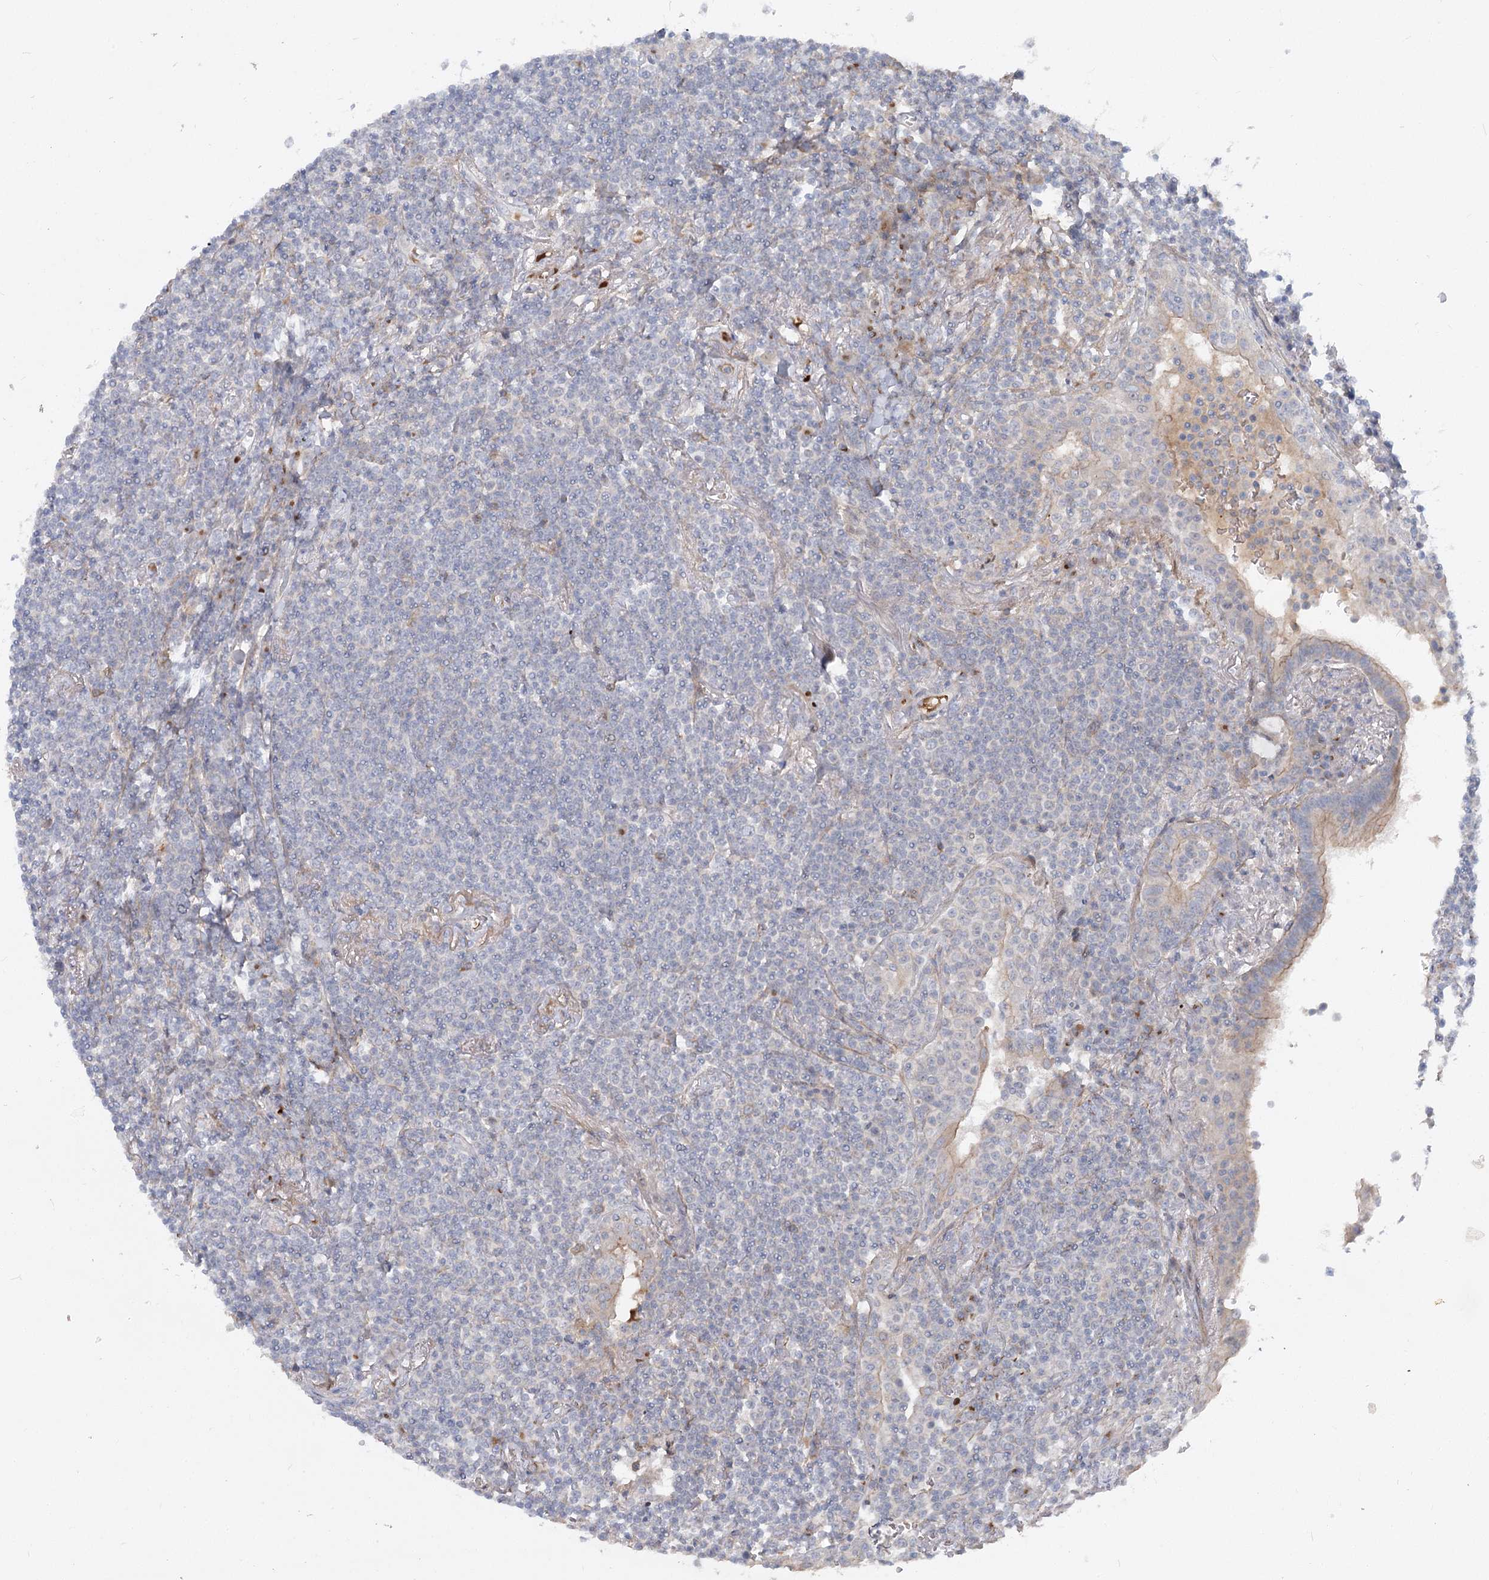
{"staining": {"intensity": "negative", "quantity": "none", "location": "none"}, "tissue": "lymphoma", "cell_type": "Tumor cells", "image_type": "cancer", "snomed": [{"axis": "morphology", "description": "Malignant lymphoma, non-Hodgkin's type, Low grade"}, {"axis": "topography", "description": "Lung"}], "caption": "This histopathology image is of low-grade malignant lymphoma, non-Hodgkin's type stained with immunohistochemistry (IHC) to label a protein in brown with the nuclei are counter-stained blue. There is no staining in tumor cells.", "gene": "FGF19", "patient": {"sex": "female", "age": 71}}